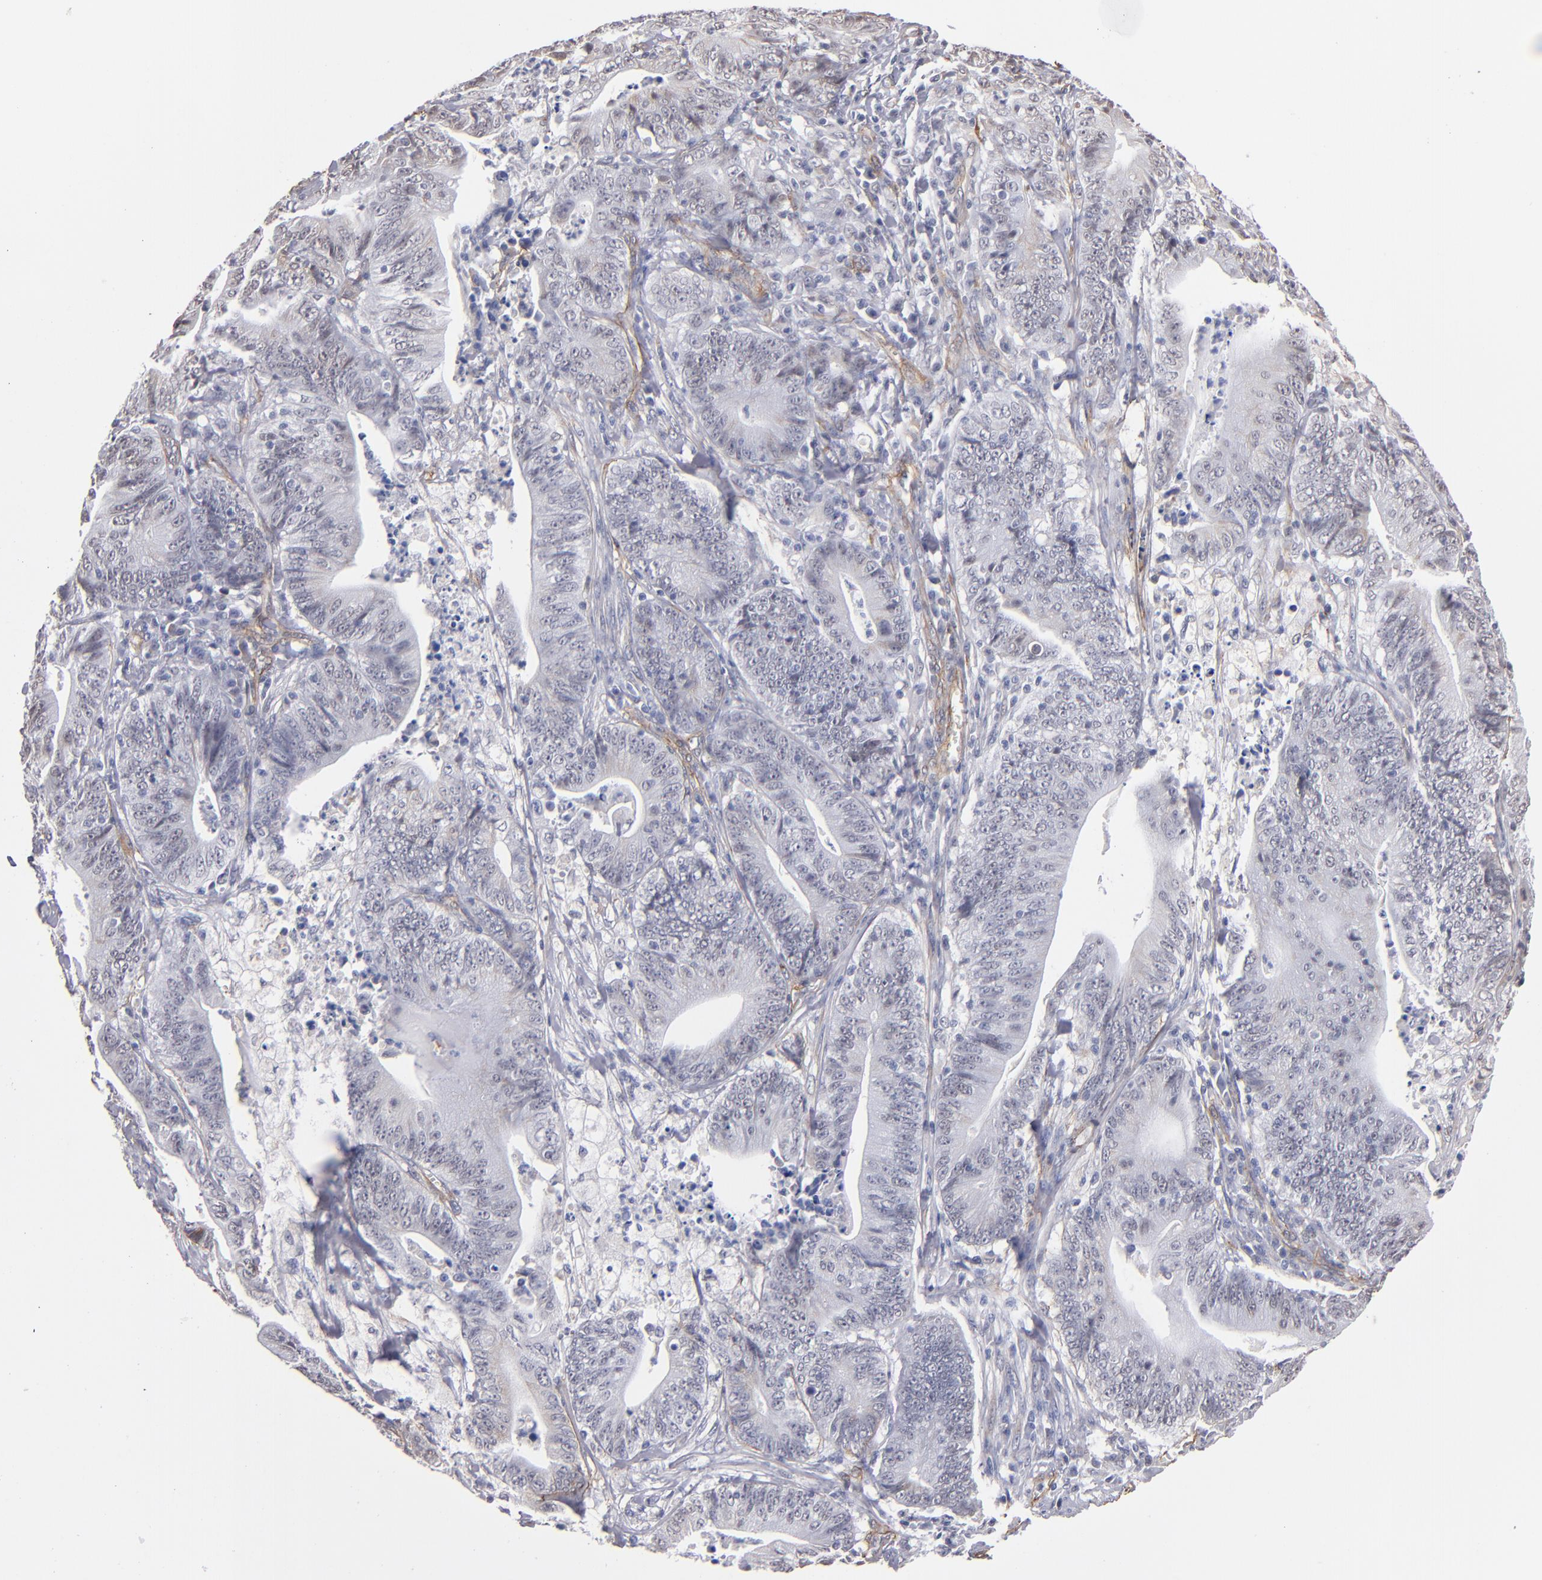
{"staining": {"intensity": "negative", "quantity": "none", "location": "none"}, "tissue": "stomach cancer", "cell_type": "Tumor cells", "image_type": "cancer", "snomed": [{"axis": "morphology", "description": "Adenocarcinoma, NOS"}, {"axis": "topography", "description": "Stomach, lower"}], "caption": "IHC image of adenocarcinoma (stomach) stained for a protein (brown), which displays no staining in tumor cells. (Brightfield microscopy of DAB (3,3'-diaminobenzidine) immunohistochemistry at high magnification).", "gene": "LAMC1", "patient": {"sex": "female", "age": 86}}